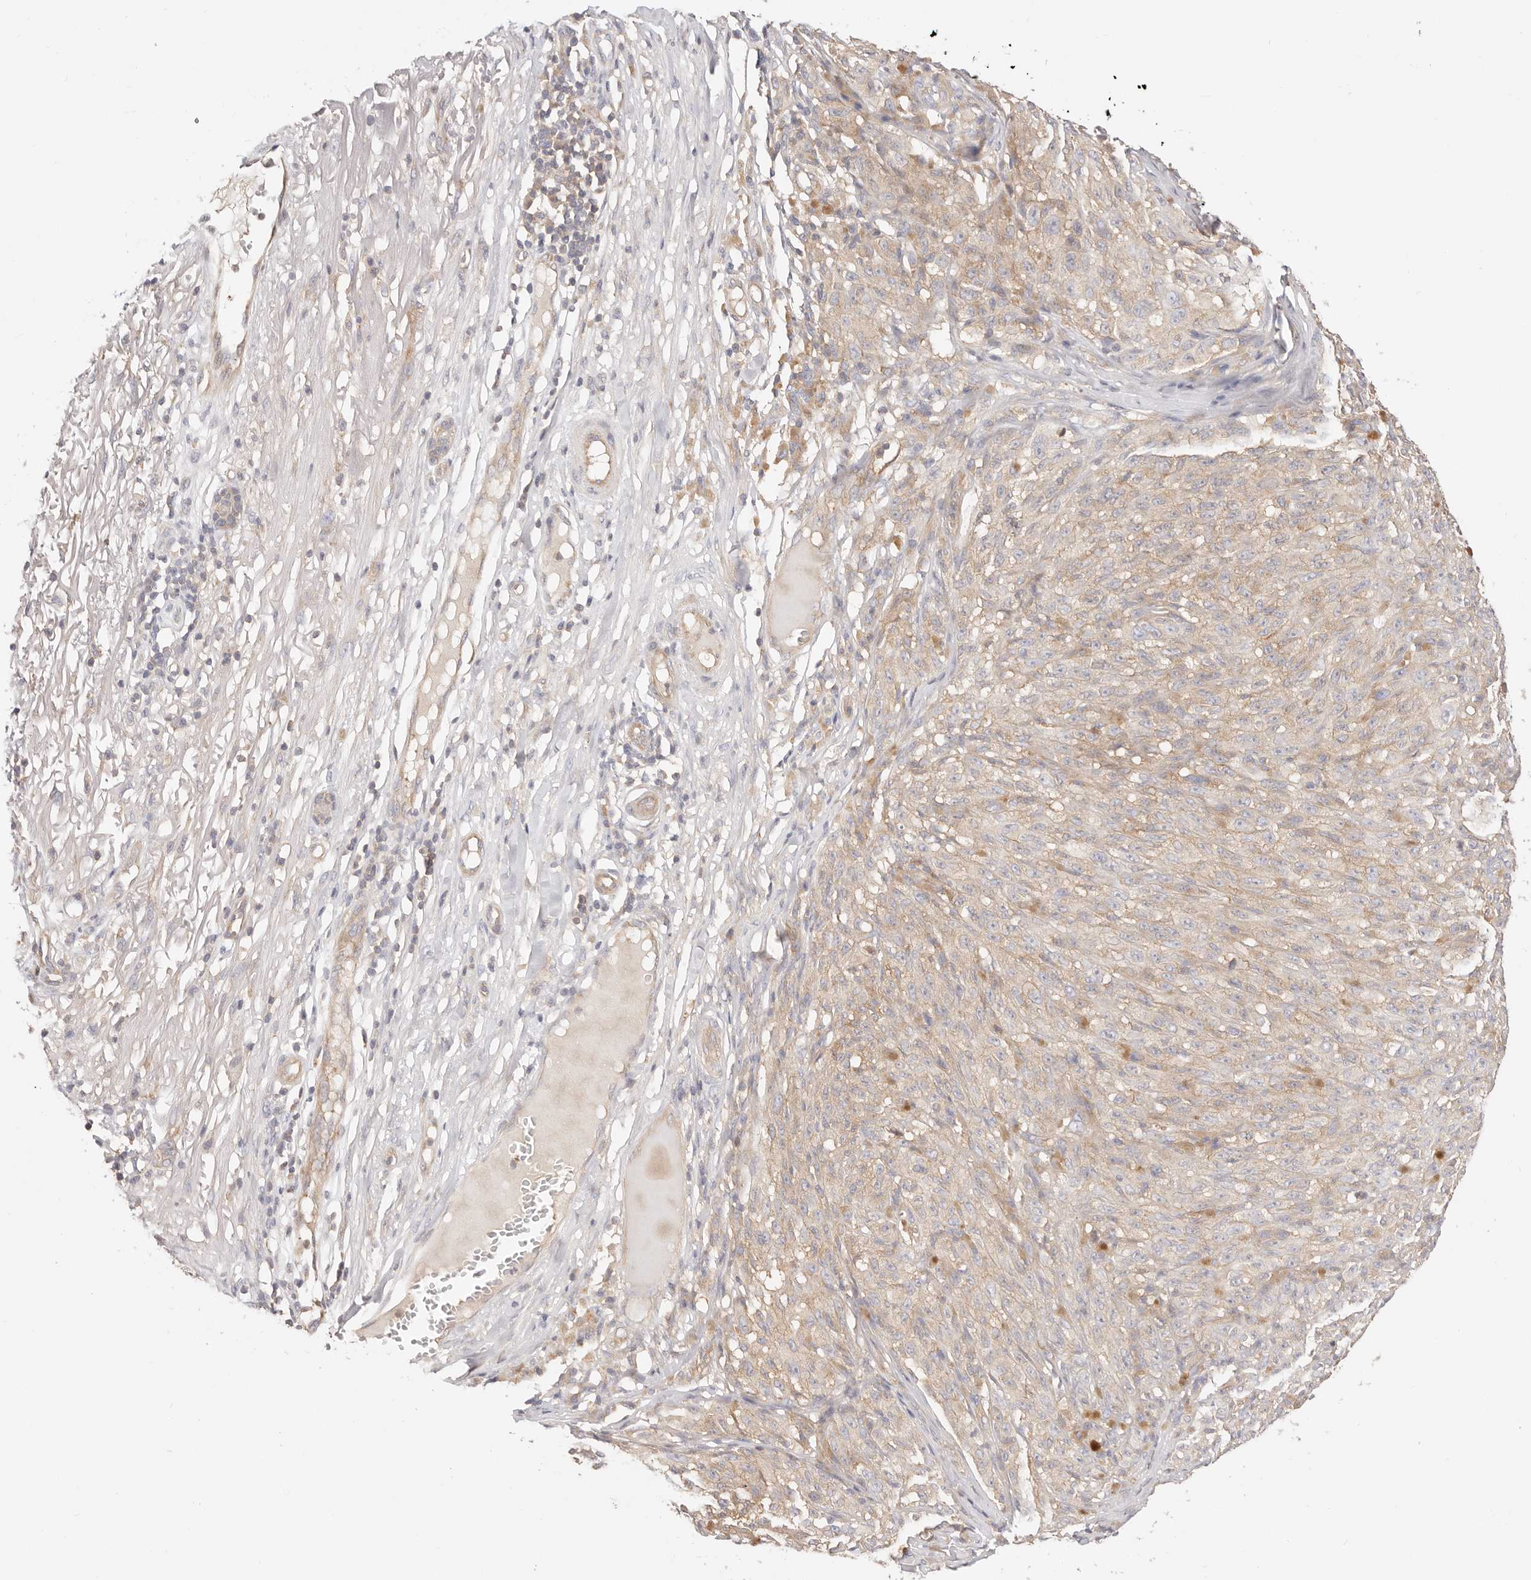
{"staining": {"intensity": "weak", "quantity": ">75%", "location": "cytoplasmic/membranous"}, "tissue": "melanoma", "cell_type": "Tumor cells", "image_type": "cancer", "snomed": [{"axis": "morphology", "description": "Malignant melanoma, NOS"}, {"axis": "topography", "description": "Skin"}], "caption": "Immunohistochemical staining of human melanoma displays low levels of weak cytoplasmic/membranous staining in about >75% of tumor cells. The staining was performed using DAB (3,3'-diaminobenzidine), with brown indicating positive protein expression. Nuclei are stained blue with hematoxylin.", "gene": "KCMF1", "patient": {"sex": "female", "age": 82}}